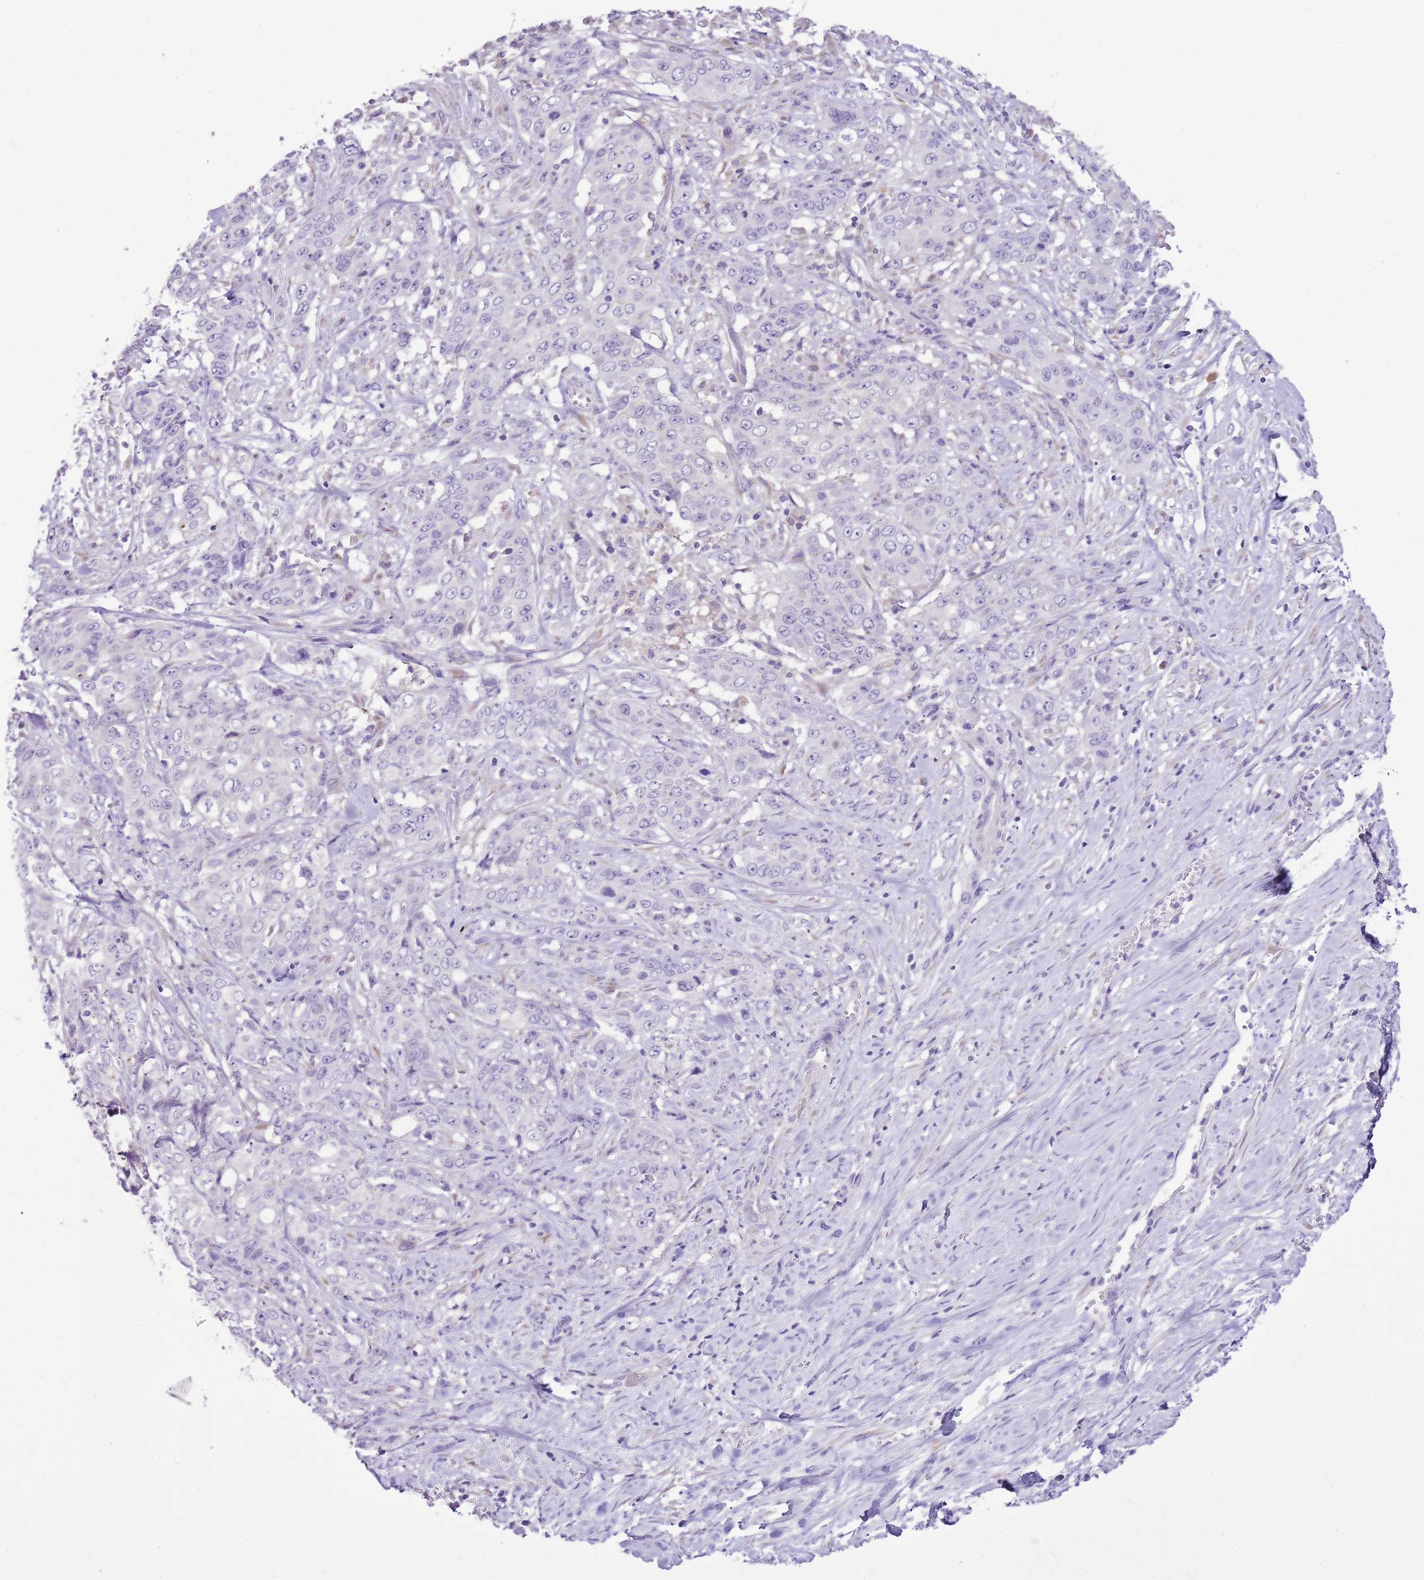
{"staining": {"intensity": "negative", "quantity": "none", "location": "none"}, "tissue": "stomach cancer", "cell_type": "Tumor cells", "image_type": "cancer", "snomed": [{"axis": "morphology", "description": "Adenocarcinoma, NOS"}, {"axis": "topography", "description": "Stomach, upper"}], "caption": "The histopathology image shows no significant staining in tumor cells of stomach cancer (adenocarcinoma).", "gene": "AAR2", "patient": {"sex": "male", "age": 62}}